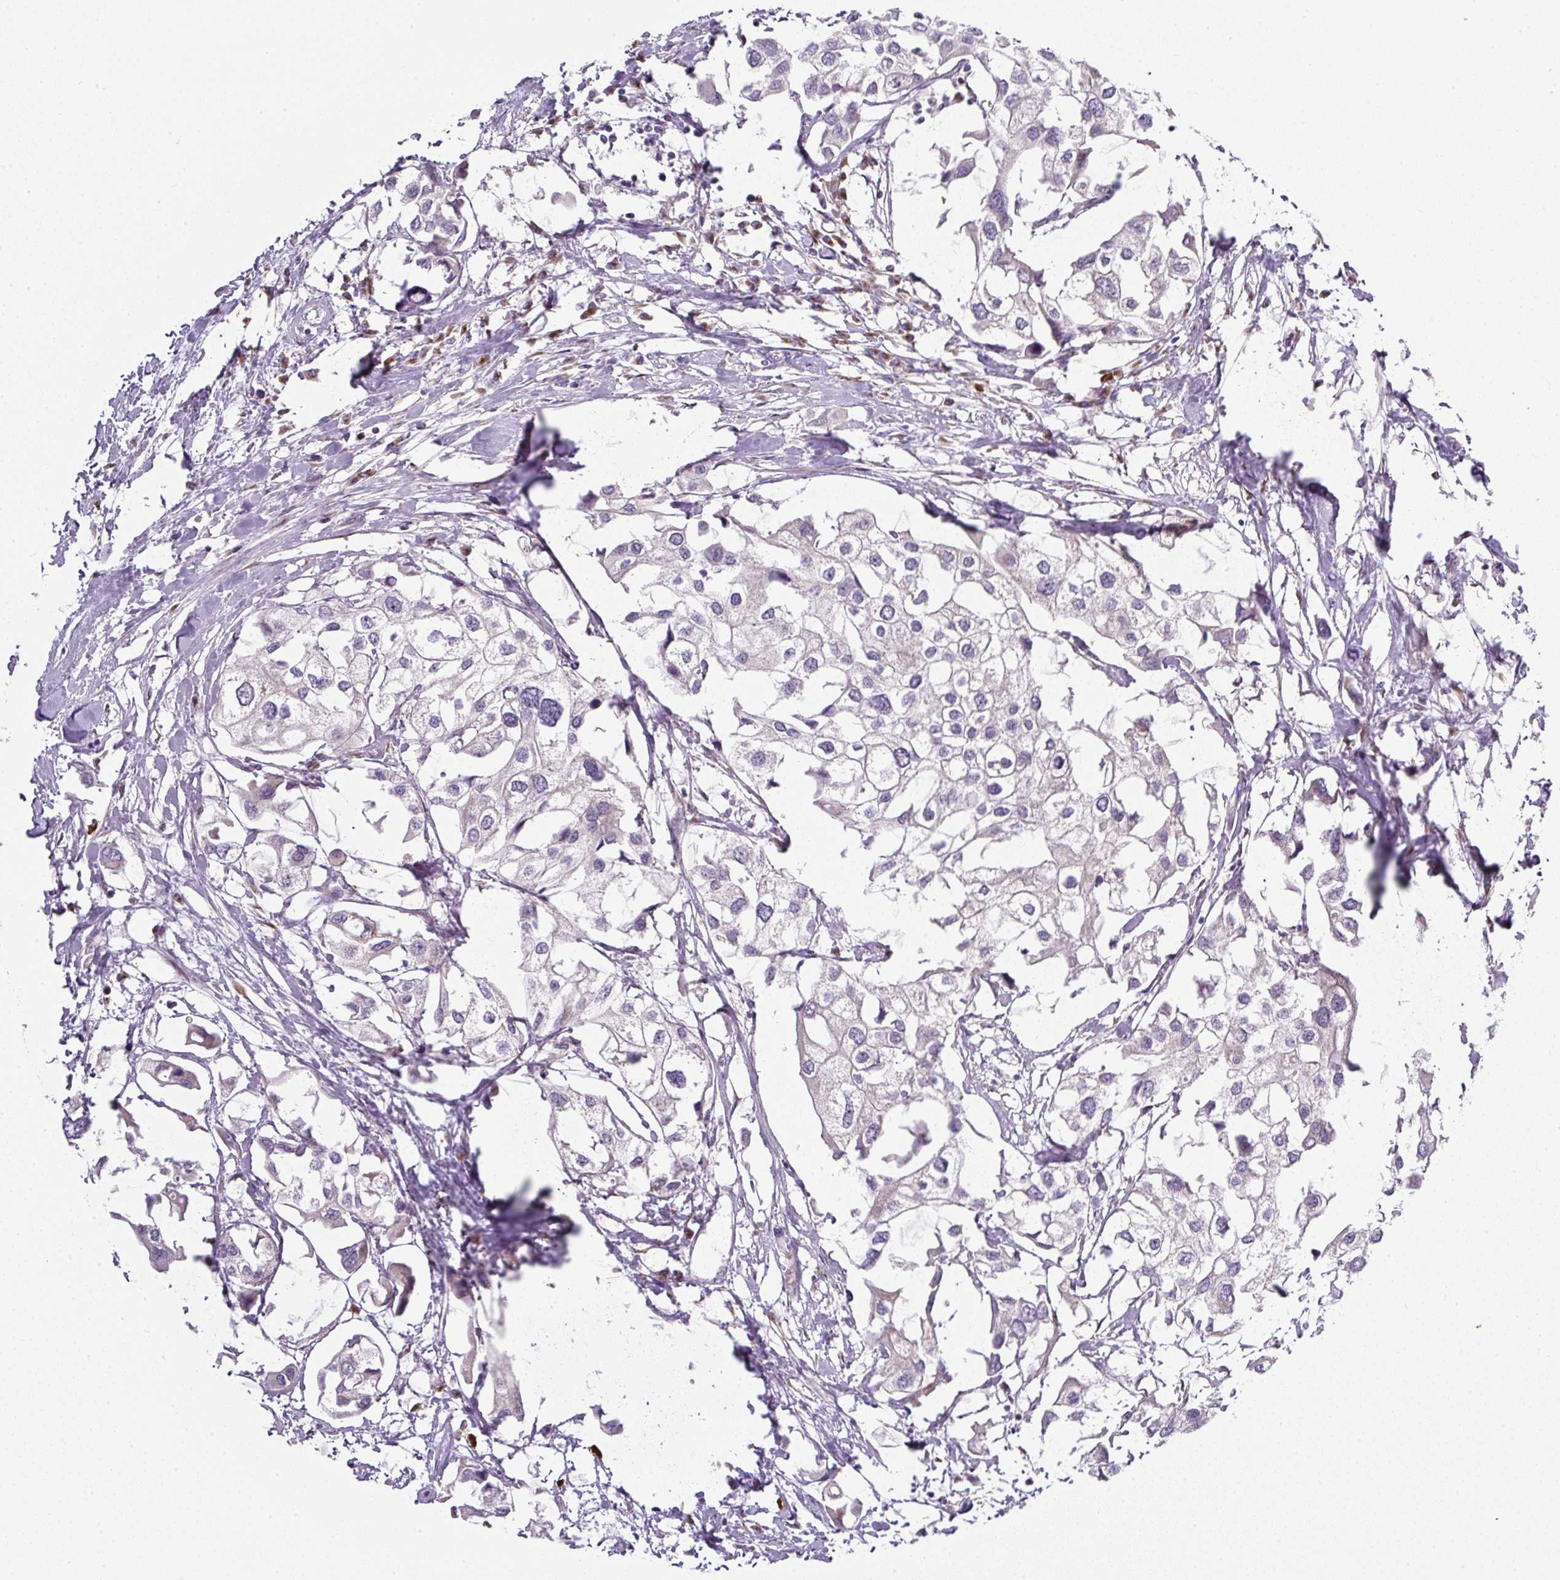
{"staining": {"intensity": "negative", "quantity": "none", "location": "none"}, "tissue": "urothelial cancer", "cell_type": "Tumor cells", "image_type": "cancer", "snomed": [{"axis": "morphology", "description": "Urothelial carcinoma, High grade"}, {"axis": "topography", "description": "Urinary bladder"}], "caption": "IHC of human urothelial cancer shows no staining in tumor cells.", "gene": "MLX", "patient": {"sex": "male", "age": 64}}